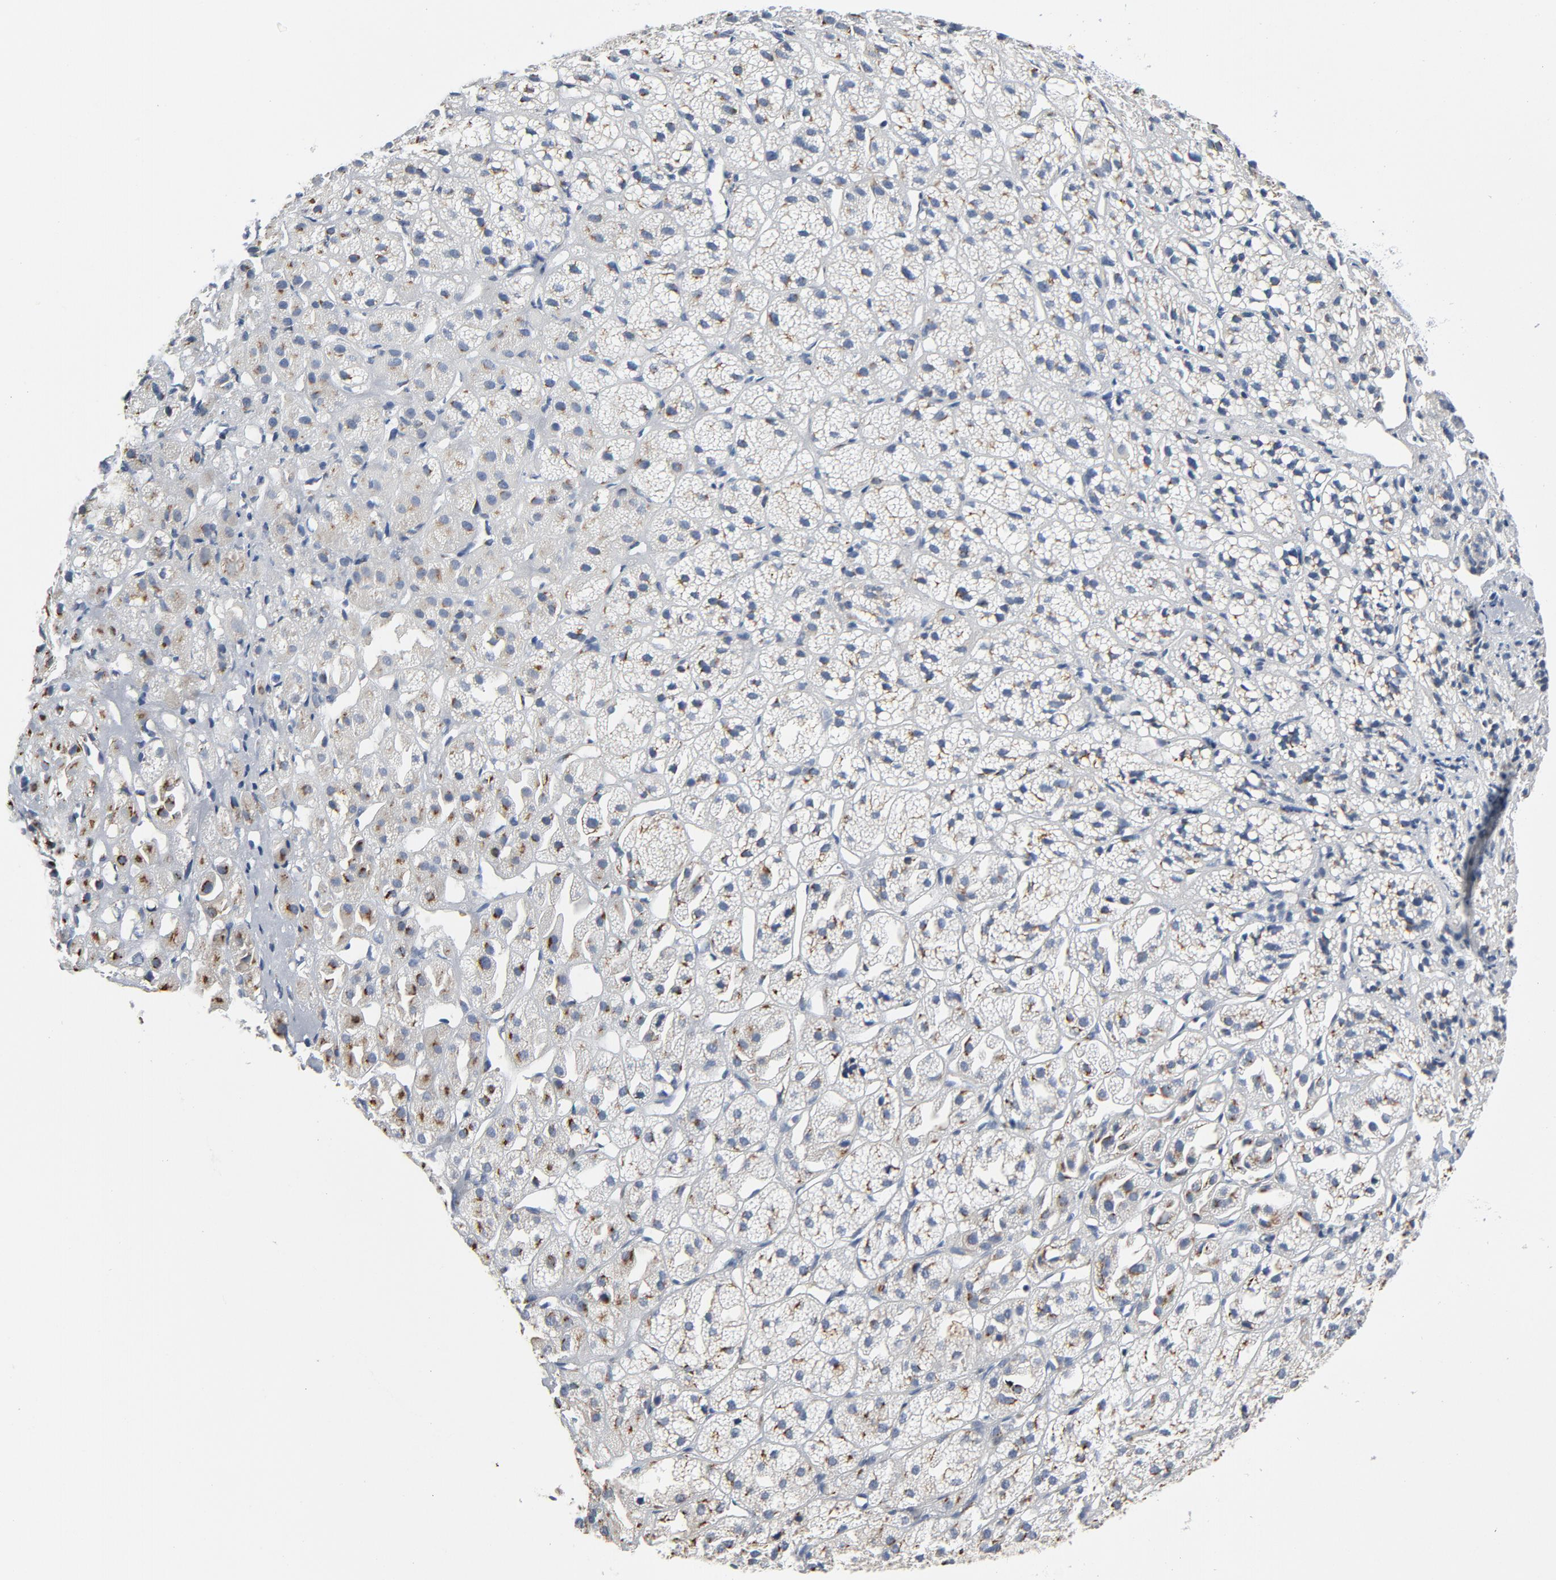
{"staining": {"intensity": "moderate", "quantity": ">75%", "location": "cytoplasmic/membranous"}, "tissue": "adrenal gland", "cell_type": "Glandular cells", "image_type": "normal", "snomed": [{"axis": "morphology", "description": "Normal tissue, NOS"}, {"axis": "topography", "description": "Adrenal gland"}], "caption": "Adrenal gland stained with DAB IHC reveals medium levels of moderate cytoplasmic/membranous expression in approximately >75% of glandular cells. (brown staining indicates protein expression, while blue staining denotes nuclei).", "gene": "YIPF6", "patient": {"sex": "female", "age": 71}}